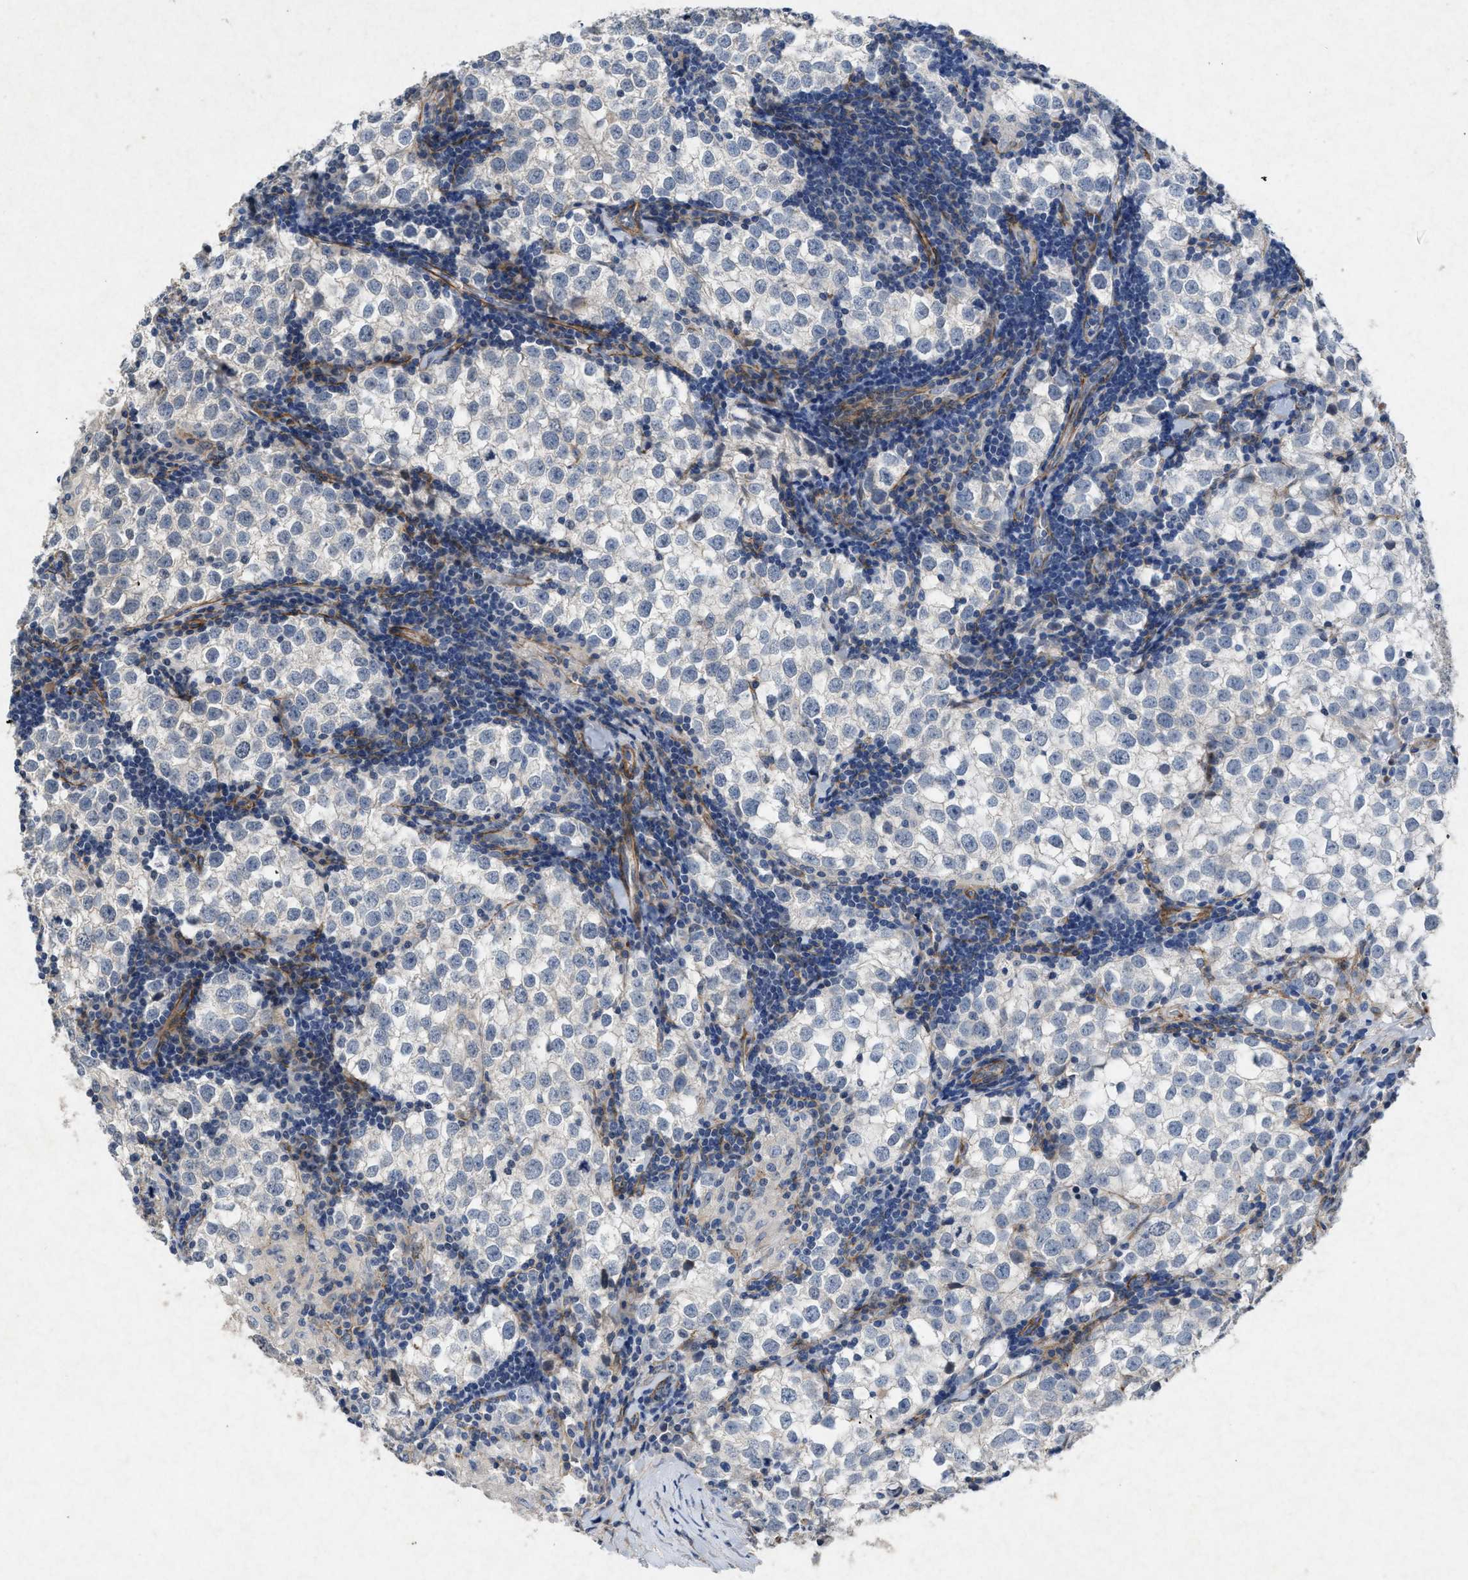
{"staining": {"intensity": "negative", "quantity": "none", "location": "none"}, "tissue": "testis cancer", "cell_type": "Tumor cells", "image_type": "cancer", "snomed": [{"axis": "morphology", "description": "Seminoma, NOS"}, {"axis": "morphology", "description": "Carcinoma, Embryonal, NOS"}, {"axis": "topography", "description": "Testis"}], "caption": "This is an immunohistochemistry image of human testis cancer. There is no staining in tumor cells.", "gene": "PDGFRA", "patient": {"sex": "male", "age": 36}}